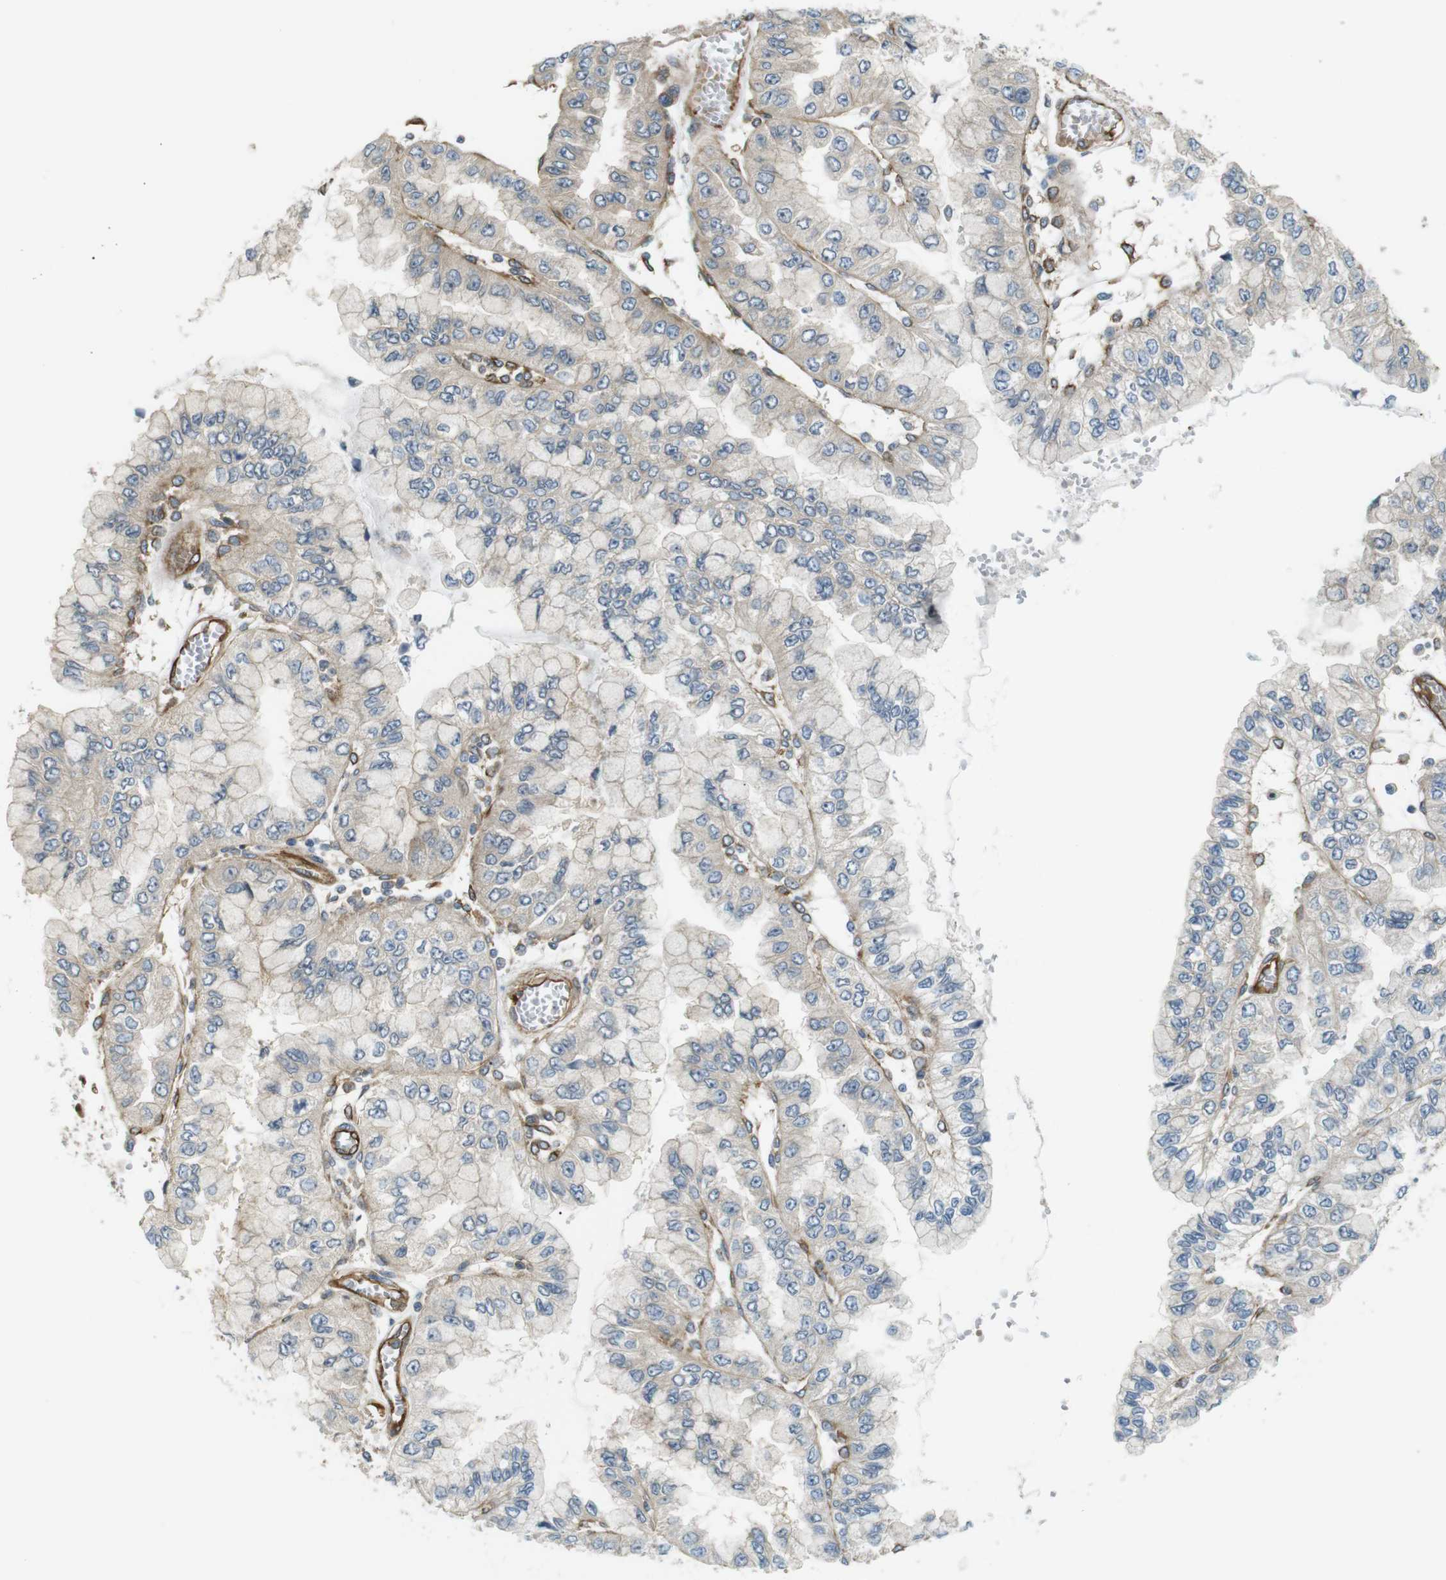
{"staining": {"intensity": "weak", "quantity": ">75%", "location": "cytoplasmic/membranous"}, "tissue": "liver cancer", "cell_type": "Tumor cells", "image_type": "cancer", "snomed": [{"axis": "morphology", "description": "Cholangiocarcinoma"}, {"axis": "topography", "description": "Liver"}], "caption": "Weak cytoplasmic/membranous expression for a protein is identified in about >75% of tumor cells of cholangiocarcinoma (liver) using immunohistochemistry.", "gene": "TSC1", "patient": {"sex": "female", "age": 79}}